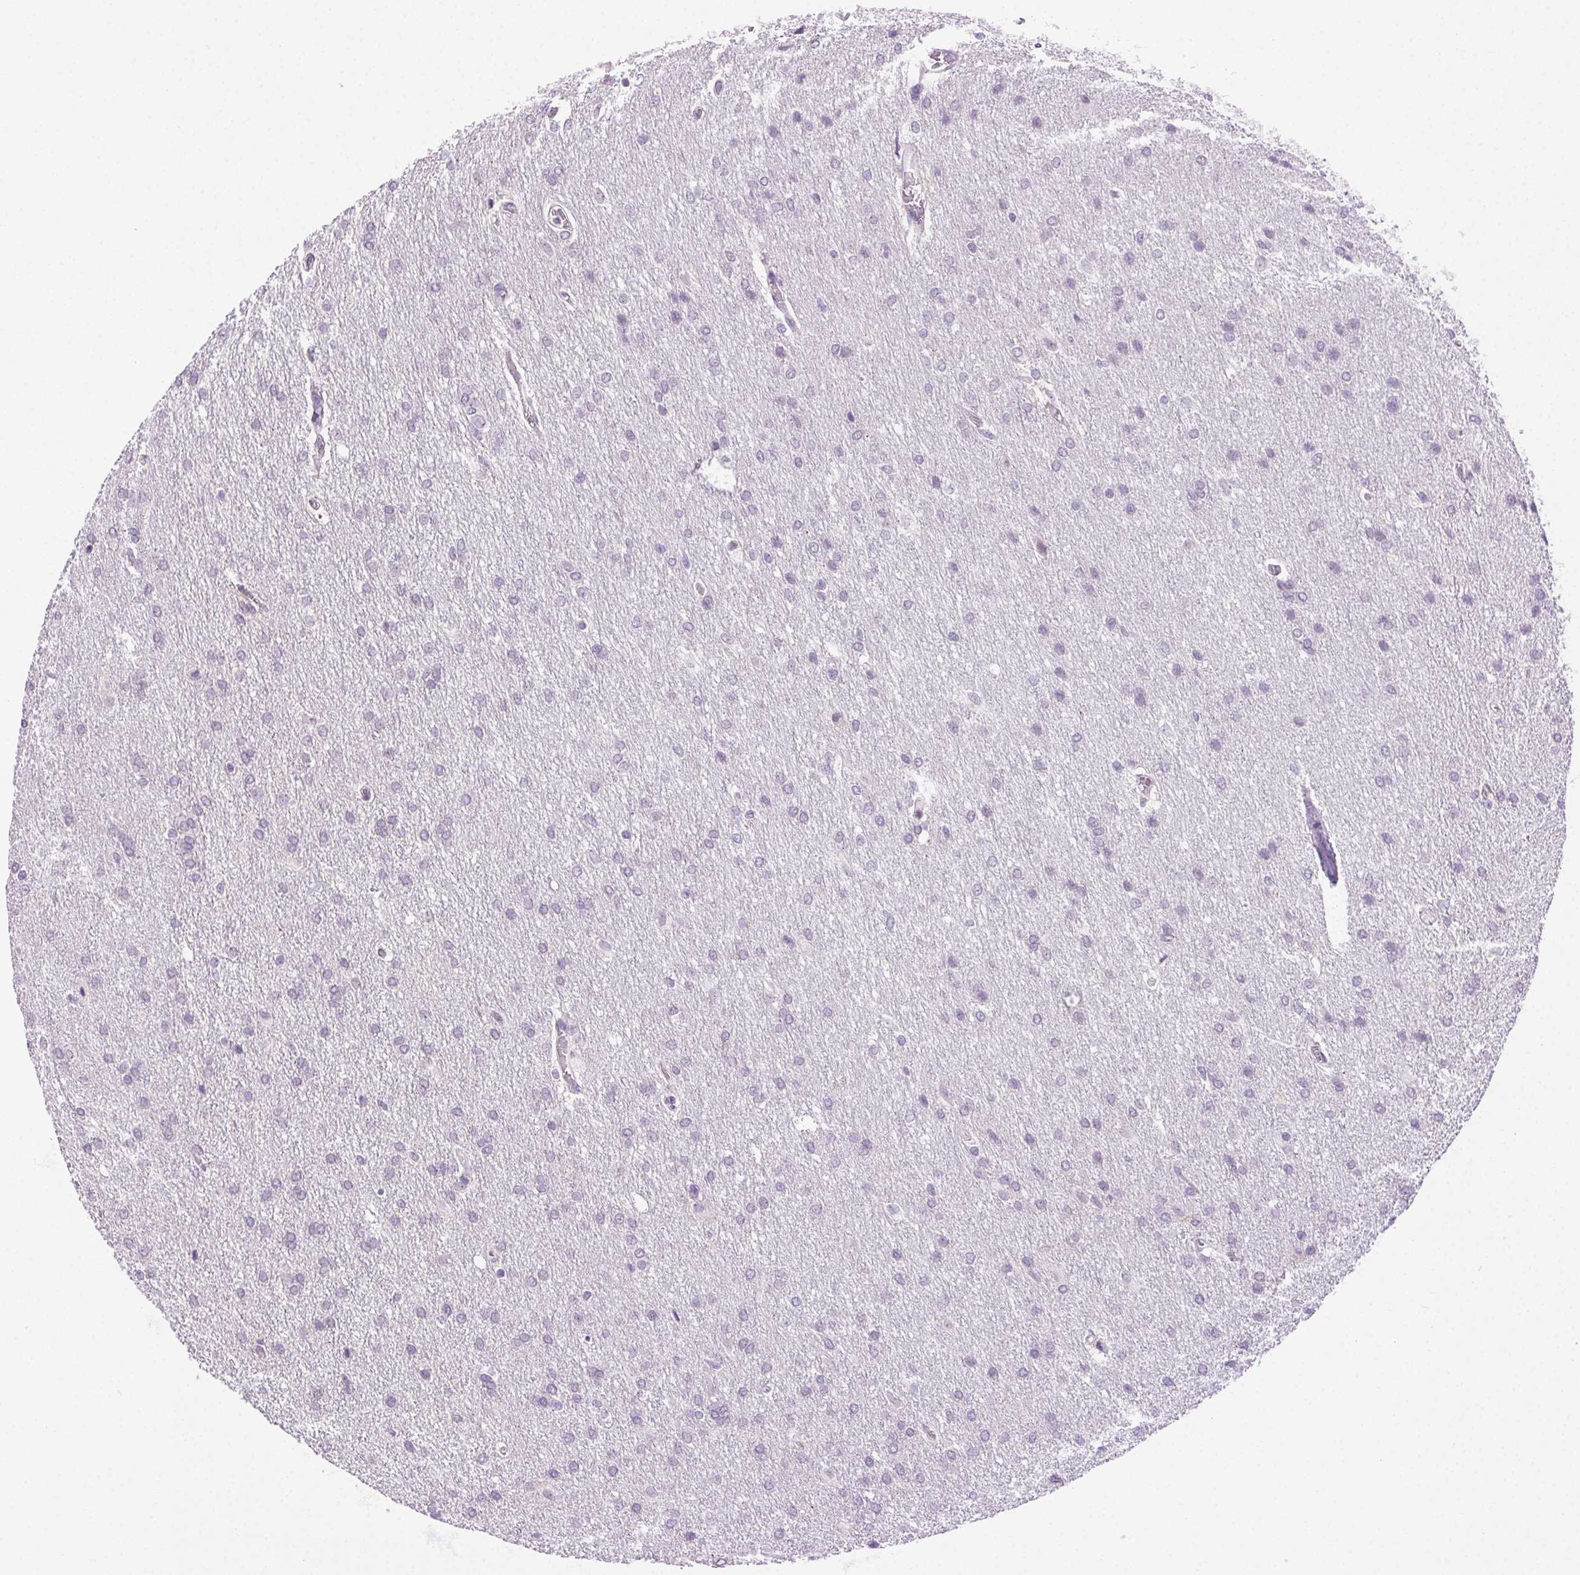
{"staining": {"intensity": "negative", "quantity": "none", "location": "none"}, "tissue": "glioma", "cell_type": "Tumor cells", "image_type": "cancer", "snomed": [{"axis": "morphology", "description": "Glioma, malignant, High grade"}, {"axis": "topography", "description": "Brain"}], "caption": "DAB immunohistochemical staining of human malignant glioma (high-grade) shows no significant expression in tumor cells.", "gene": "CLDN10", "patient": {"sex": "male", "age": 68}}